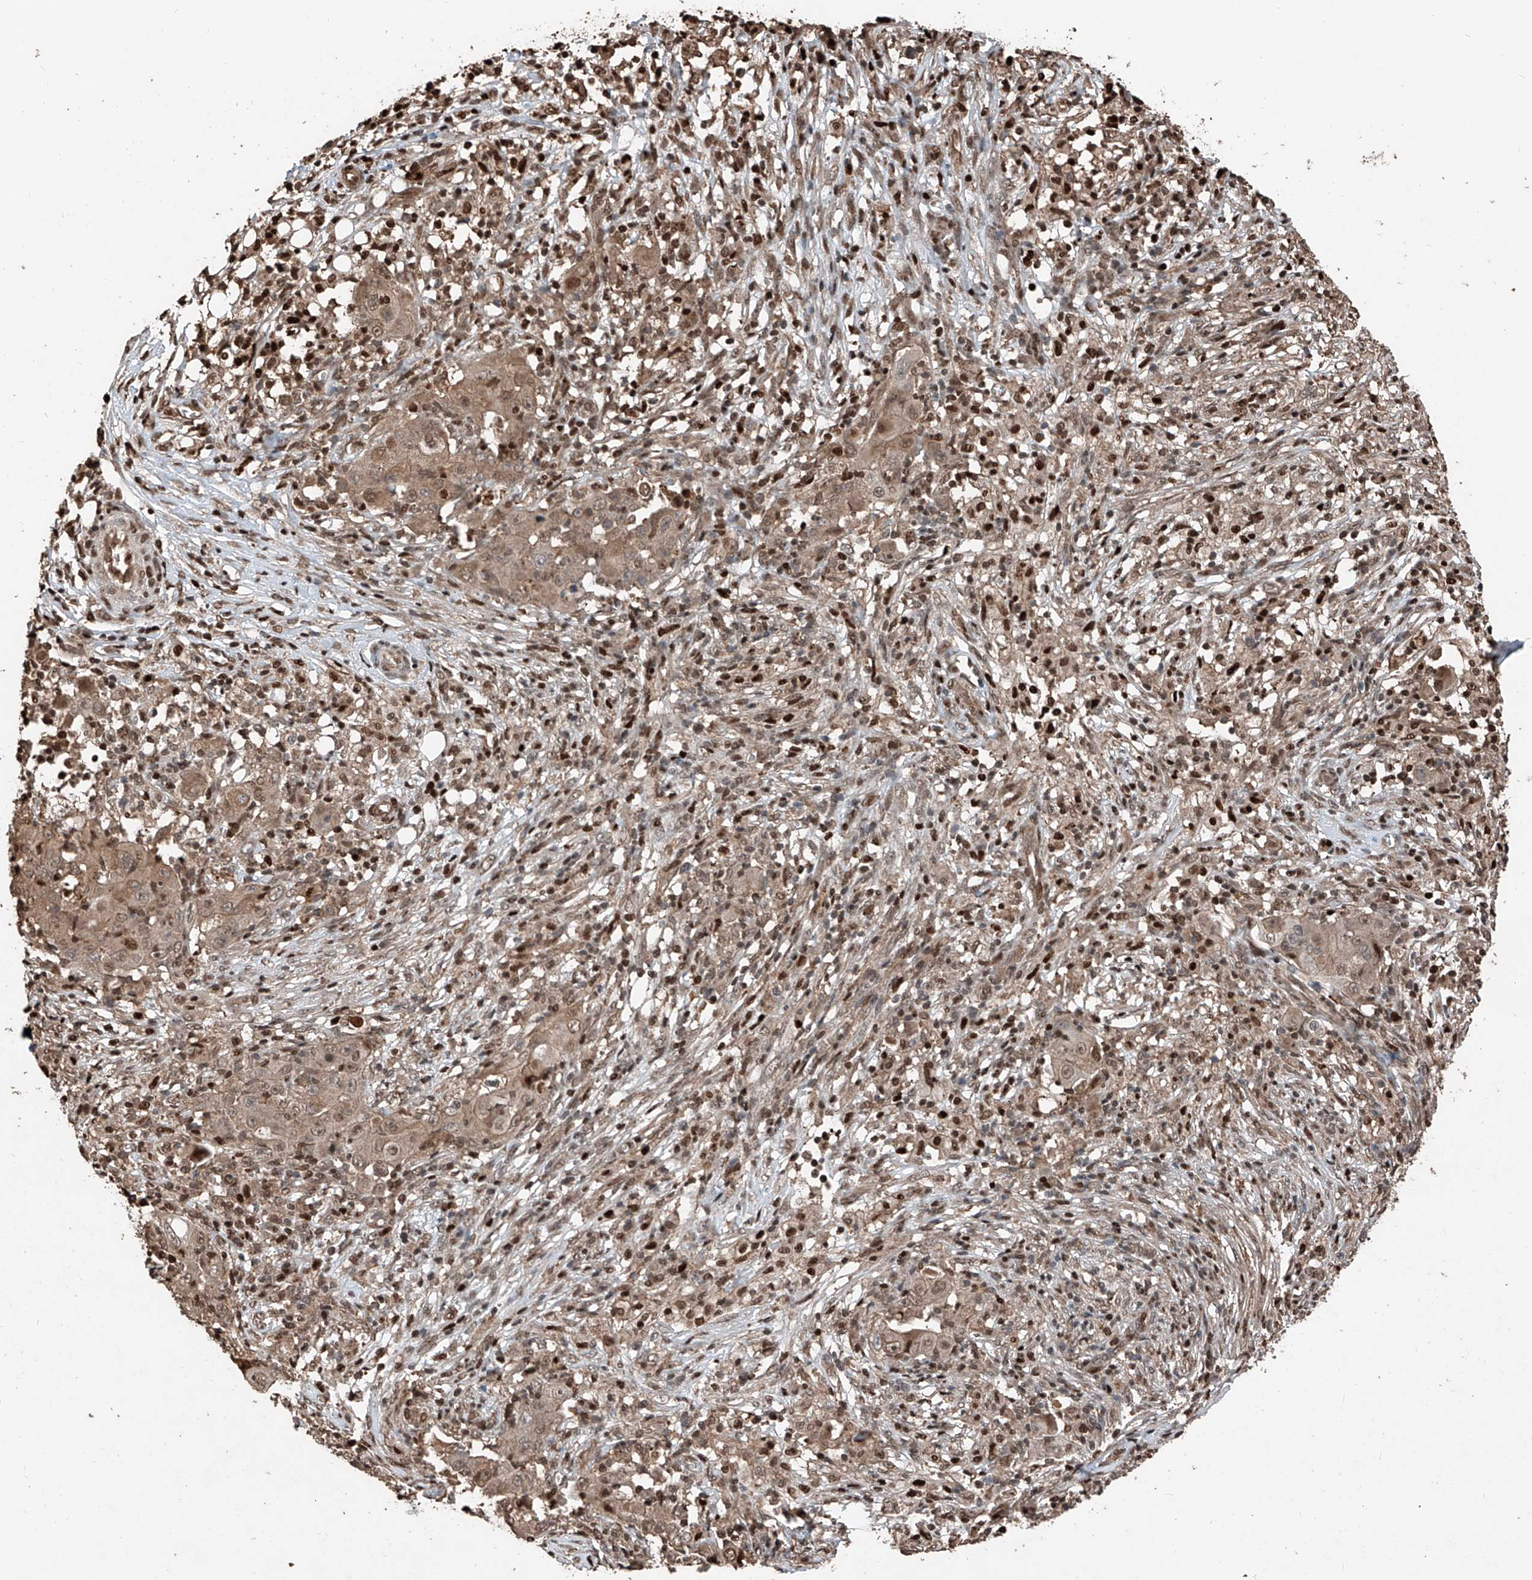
{"staining": {"intensity": "weak", "quantity": ">75%", "location": "cytoplasmic/membranous,nuclear"}, "tissue": "ovarian cancer", "cell_type": "Tumor cells", "image_type": "cancer", "snomed": [{"axis": "morphology", "description": "Carcinoma, endometroid"}, {"axis": "topography", "description": "Ovary"}], "caption": "Brown immunohistochemical staining in human endometroid carcinoma (ovarian) displays weak cytoplasmic/membranous and nuclear positivity in approximately >75% of tumor cells. (Brightfield microscopy of DAB IHC at high magnification).", "gene": "RMND1", "patient": {"sex": "female", "age": 42}}